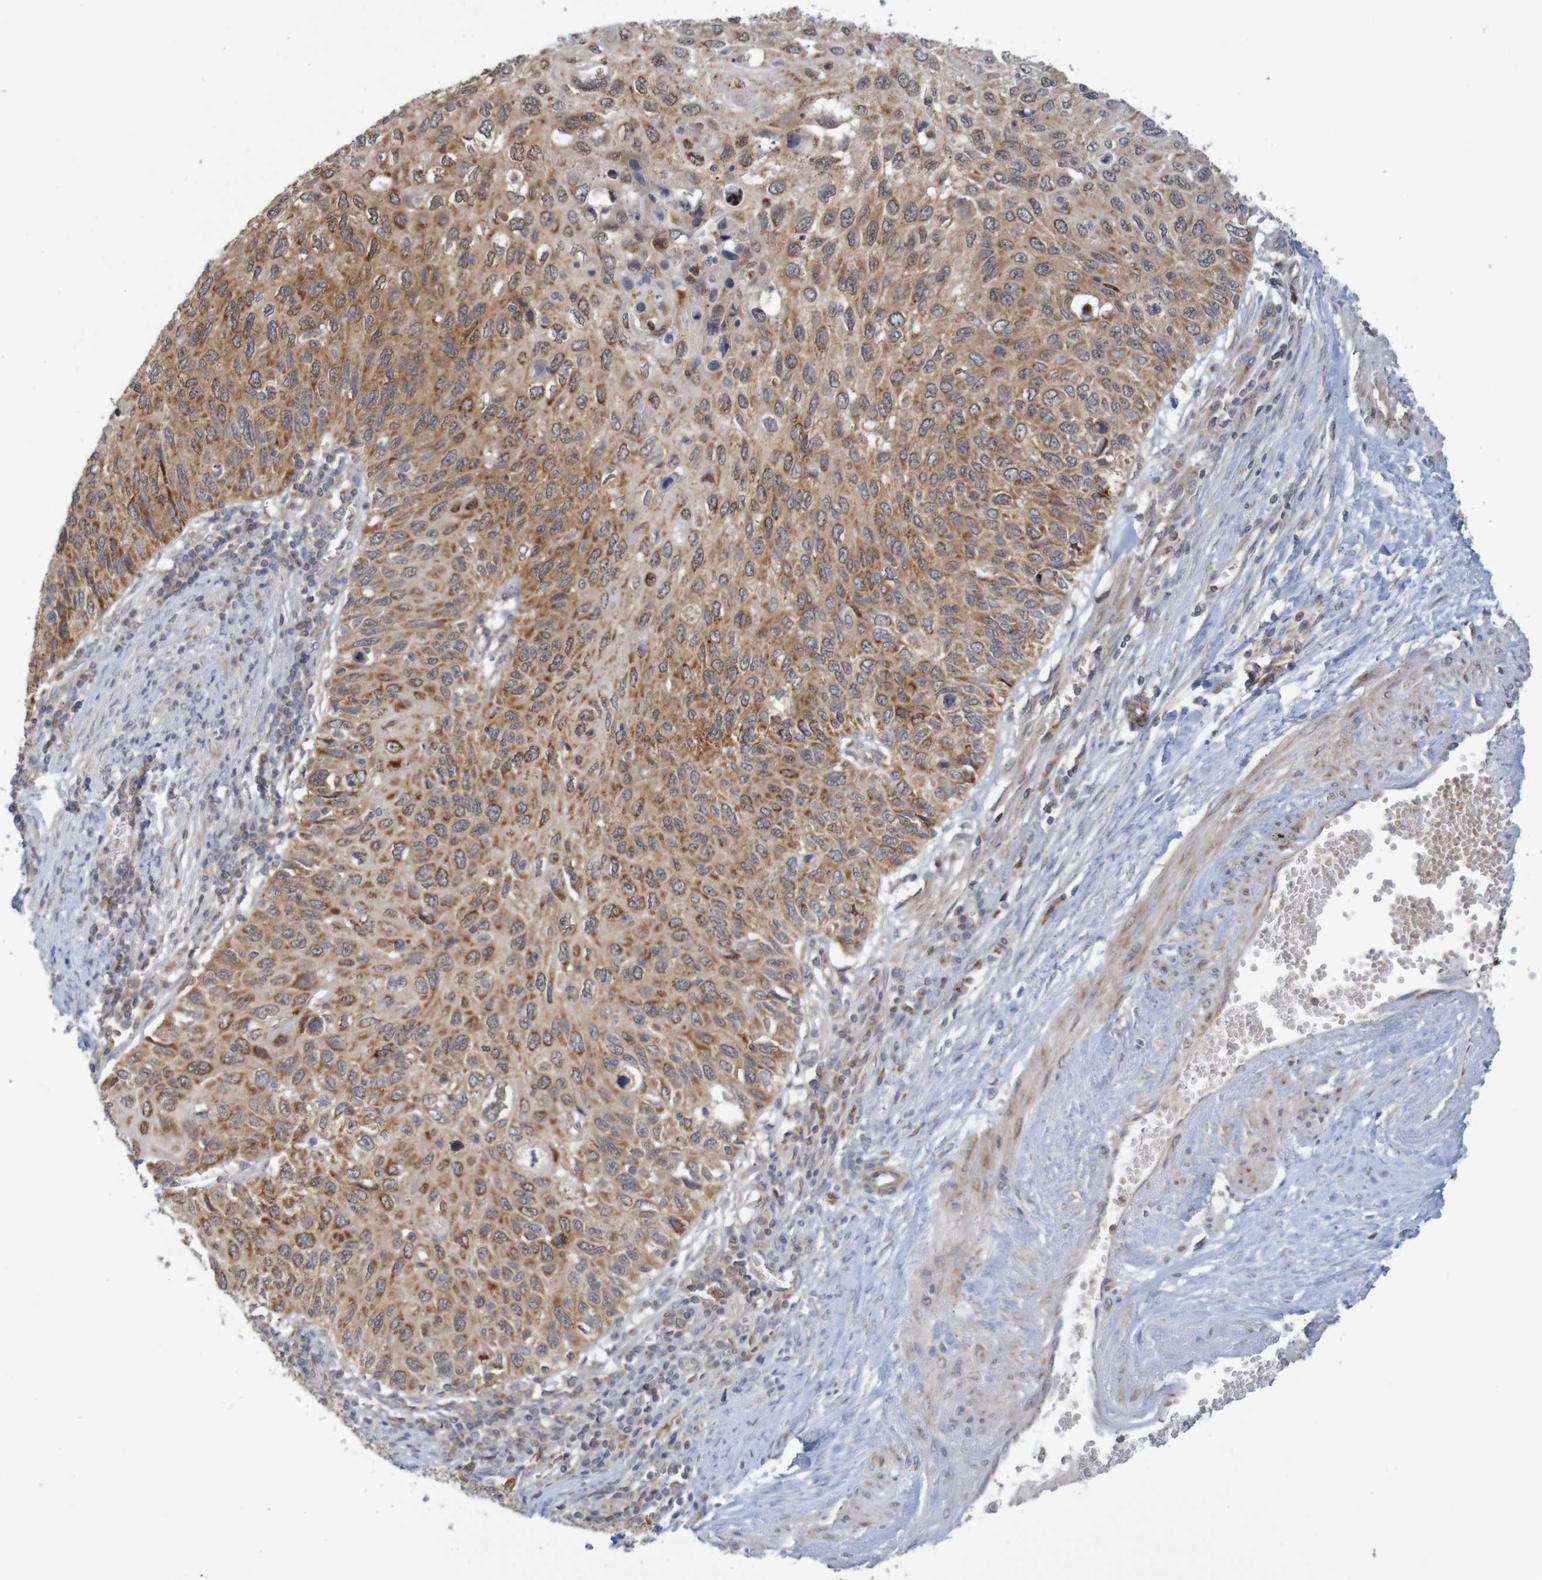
{"staining": {"intensity": "strong", "quantity": "25%-75%", "location": "cytoplasmic/membranous"}, "tissue": "cervical cancer", "cell_type": "Tumor cells", "image_type": "cancer", "snomed": [{"axis": "morphology", "description": "Squamous cell carcinoma, NOS"}, {"axis": "topography", "description": "Cervix"}], "caption": "Protein staining reveals strong cytoplasmic/membranous expression in about 25%-75% of tumor cells in squamous cell carcinoma (cervical).", "gene": "NAV2", "patient": {"sex": "female", "age": 70}}